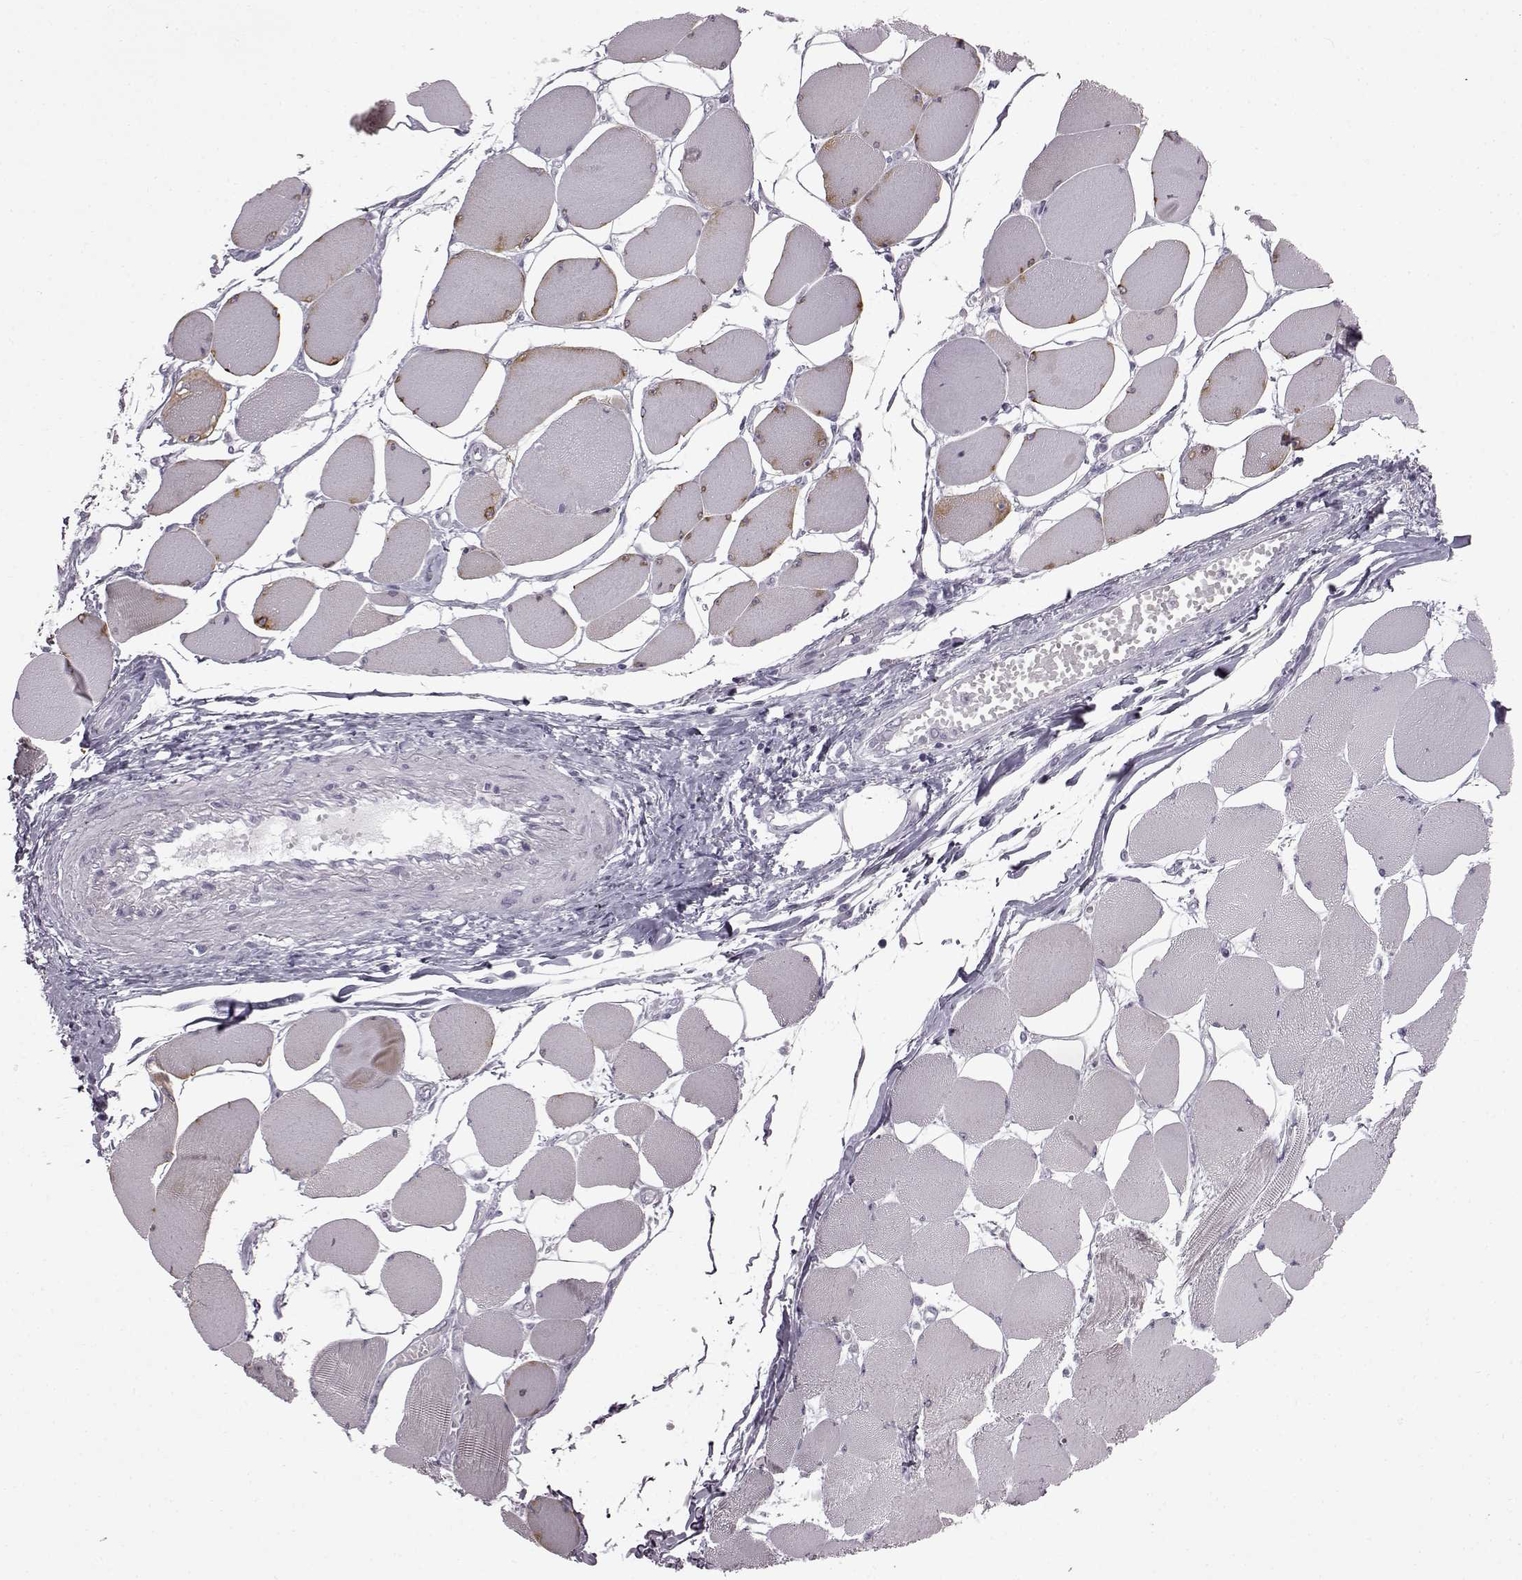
{"staining": {"intensity": "weak", "quantity": "<25%", "location": "cytoplasmic/membranous"}, "tissue": "skeletal muscle", "cell_type": "Myocytes", "image_type": "normal", "snomed": [{"axis": "morphology", "description": "Normal tissue, NOS"}, {"axis": "topography", "description": "Skeletal muscle"}], "caption": "Image shows no protein staining in myocytes of benign skeletal muscle. Brightfield microscopy of IHC stained with DAB (3,3'-diaminobenzidine) (brown) and hematoxylin (blue), captured at high magnification.", "gene": "SLC28A2", "patient": {"sex": "female", "age": 75}}